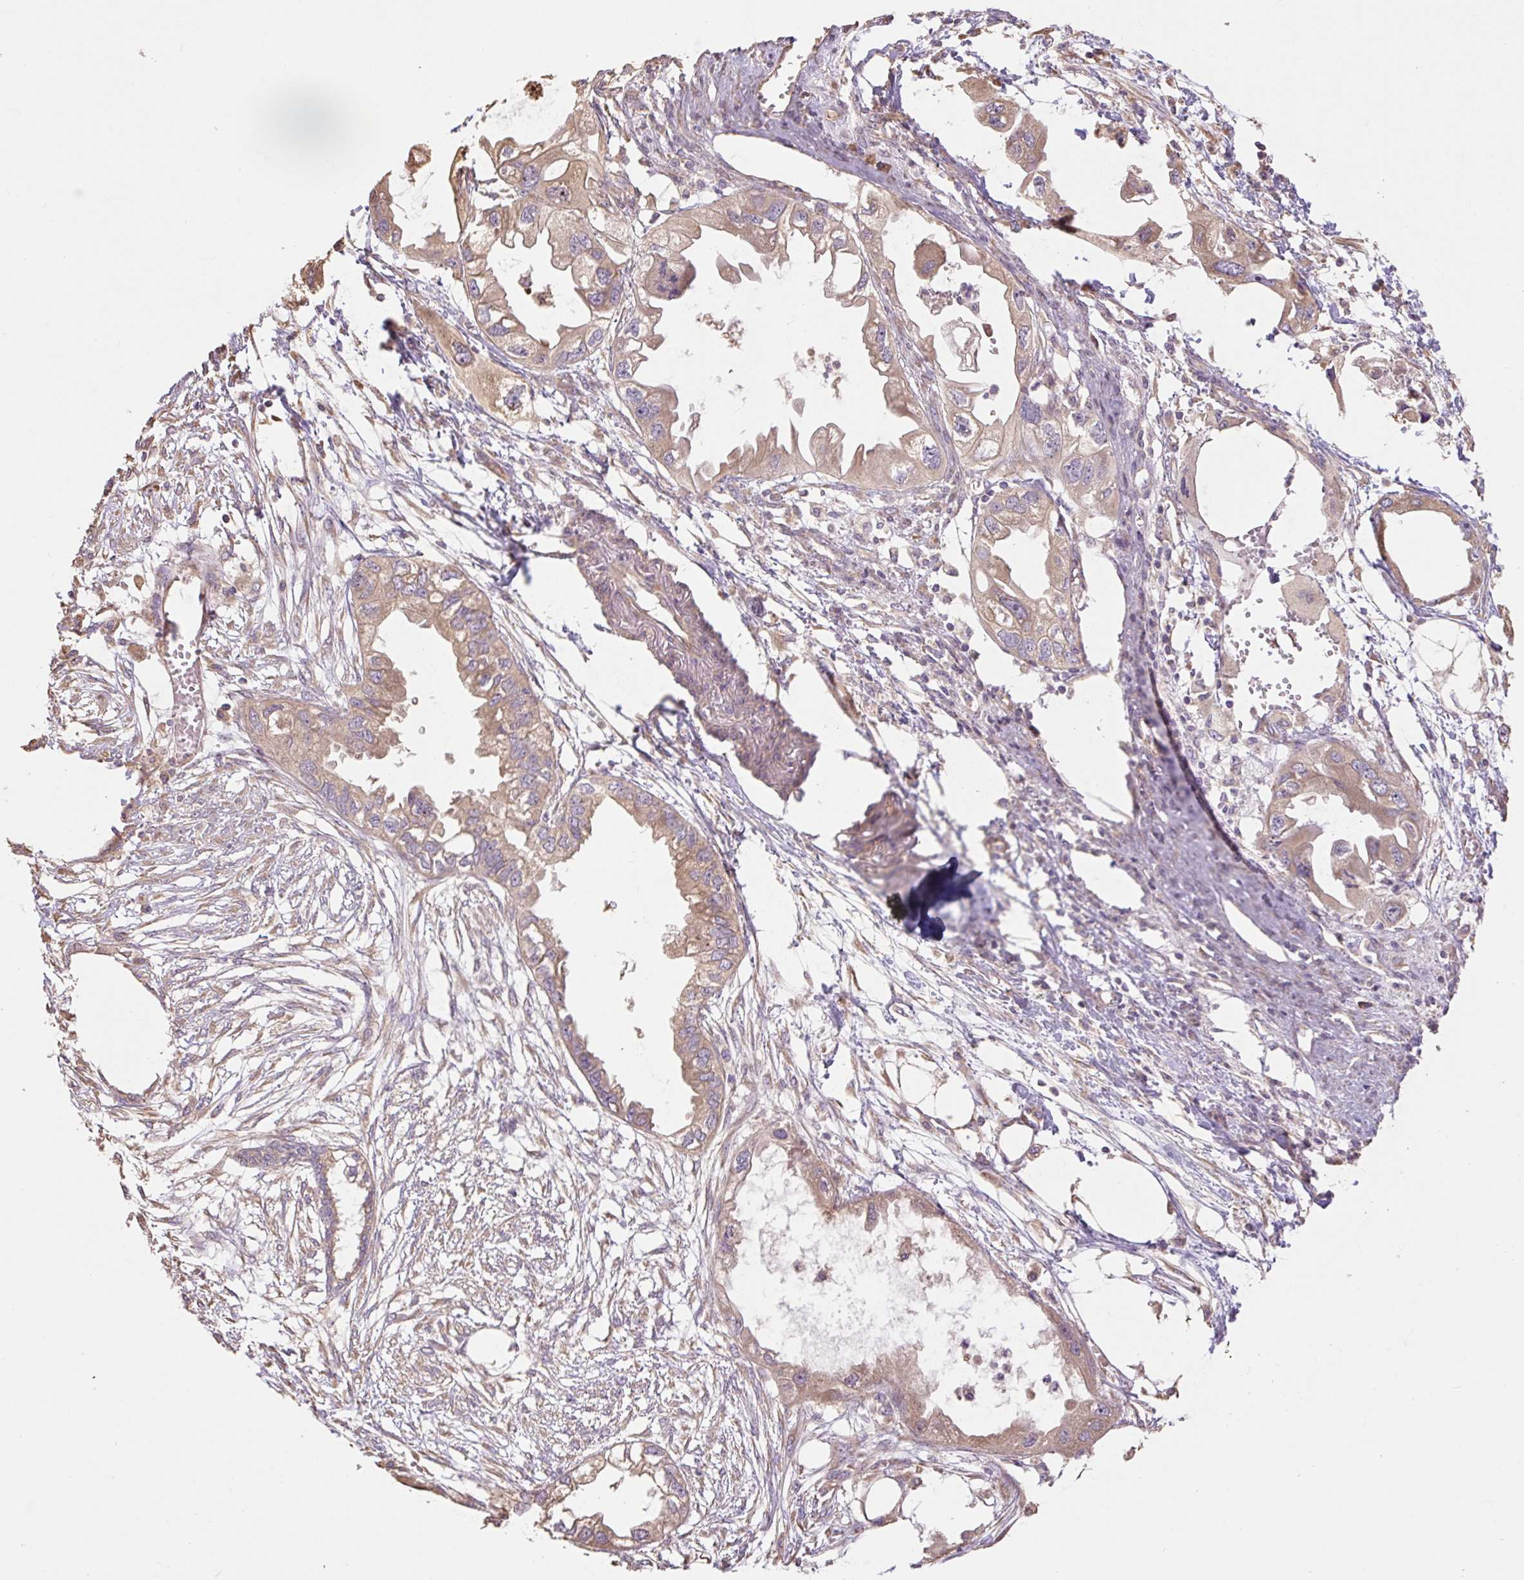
{"staining": {"intensity": "moderate", "quantity": ">75%", "location": "cytoplasmic/membranous"}, "tissue": "endometrial cancer", "cell_type": "Tumor cells", "image_type": "cancer", "snomed": [{"axis": "morphology", "description": "Adenocarcinoma, NOS"}, {"axis": "morphology", "description": "Adenocarcinoma, metastatic, NOS"}, {"axis": "topography", "description": "Adipose tissue"}, {"axis": "topography", "description": "Endometrium"}], "caption": "Tumor cells show medium levels of moderate cytoplasmic/membranous expression in about >75% of cells in endometrial cancer (adenocarcinoma). (Stains: DAB in brown, nuclei in blue, Microscopy: brightfield microscopy at high magnification).", "gene": "DESI1", "patient": {"sex": "female", "age": 67}}